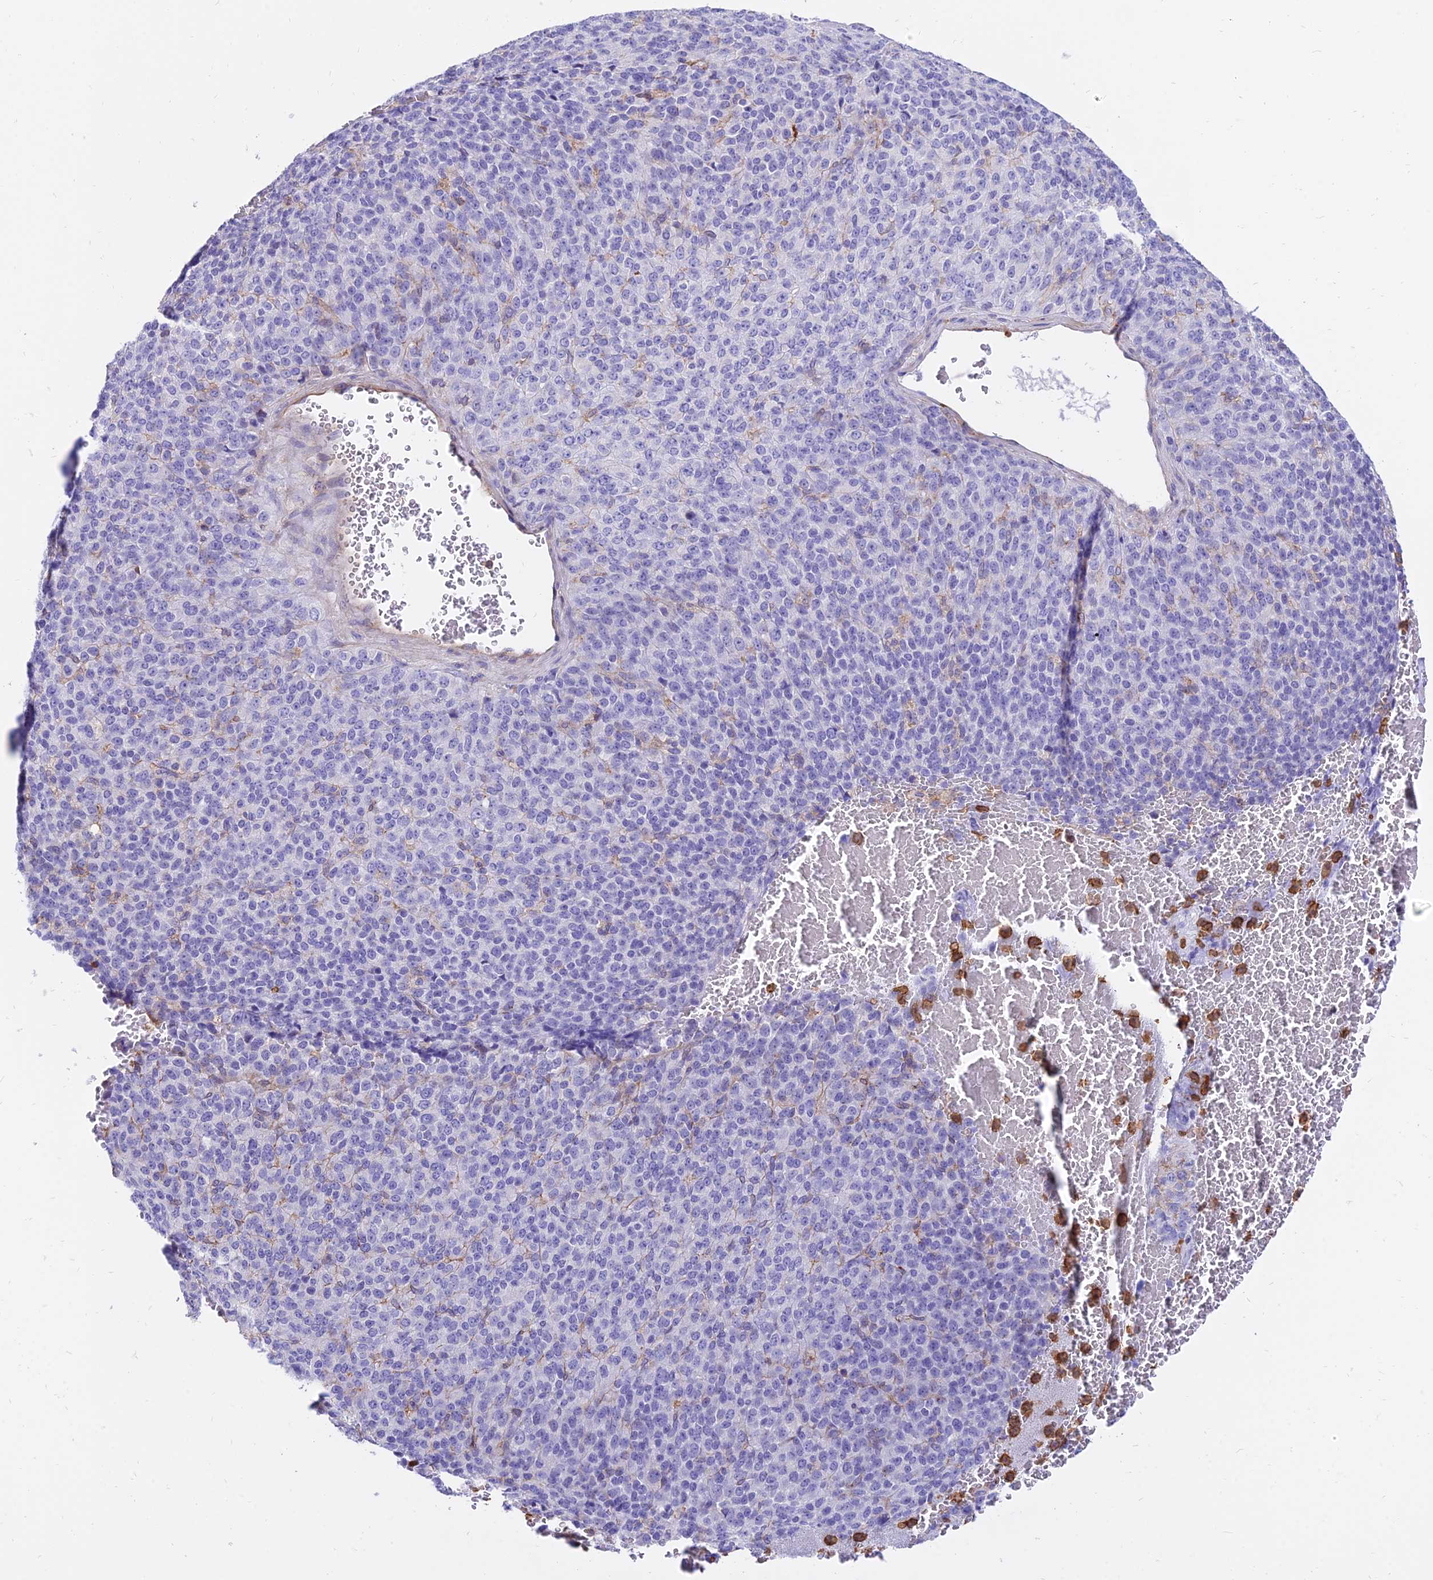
{"staining": {"intensity": "negative", "quantity": "none", "location": "none"}, "tissue": "melanoma", "cell_type": "Tumor cells", "image_type": "cancer", "snomed": [{"axis": "morphology", "description": "Malignant melanoma, Metastatic site"}, {"axis": "topography", "description": "Brain"}], "caption": "Photomicrograph shows no protein staining in tumor cells of malignant melanoma (metastatic site) tissue.", "gene": "SREK1IP1", "patient": {"sex": "female", "age": 56}}